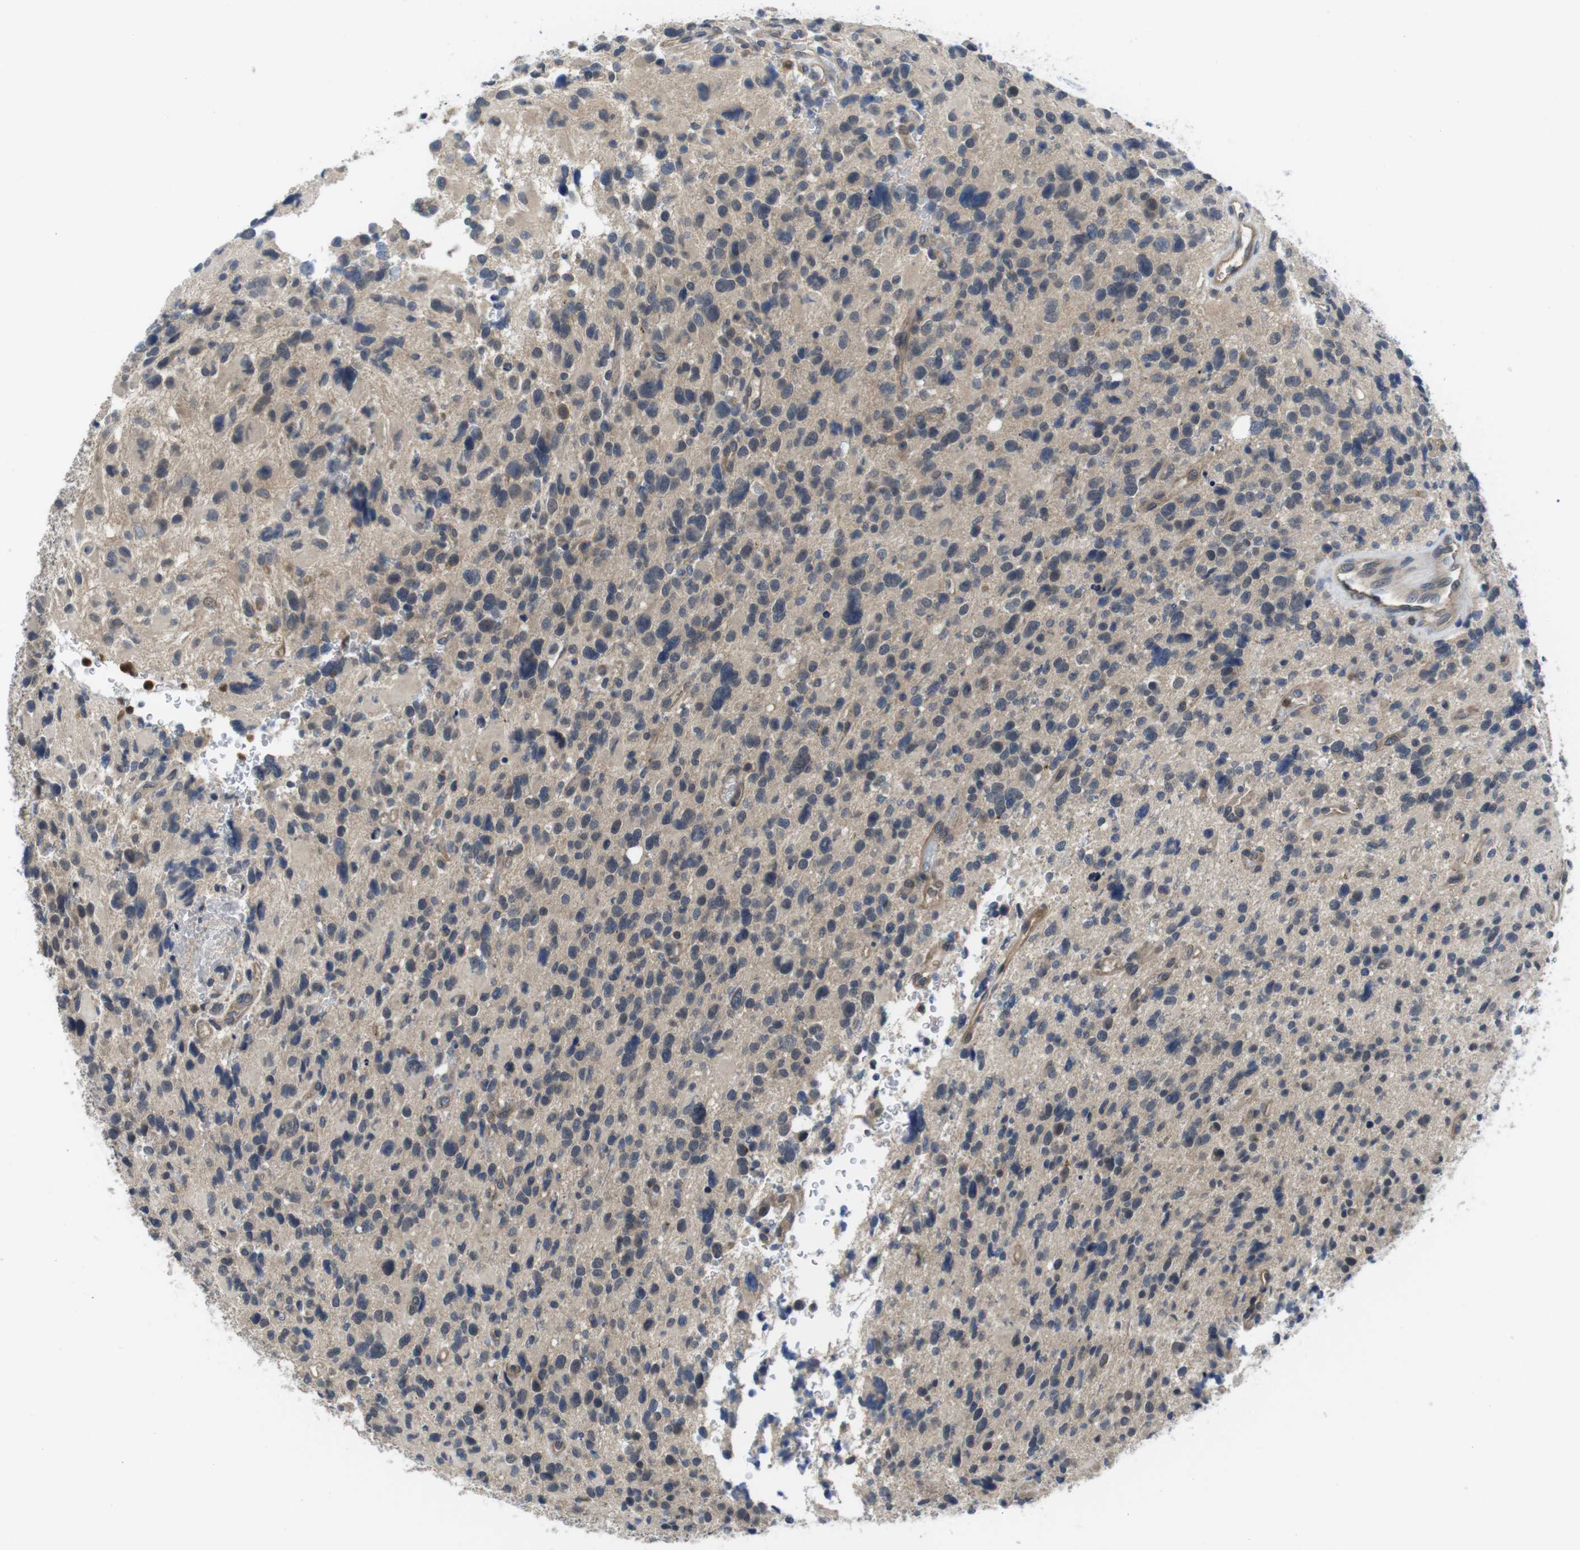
{"staining": {"intensity": "weak", "quantity": ">75%", "location": "cytoplasmic/membranous"}, "tissue": "glioma", "cell_type": "Tumor cells", "image_type": "cancer", "snomed": [{"axis": "morphology", "description": "Glioma, malignant, High grade"}, {"axis": "topography", "description": "Brain"}], "caption": "The immunohistochemical stain labels weak cytoplasmic/membranous positivity in tumor cells of malignant high-grade glioma tissue.", "gene": "FADD", "patient": {"sex": "male", "age": 48}}